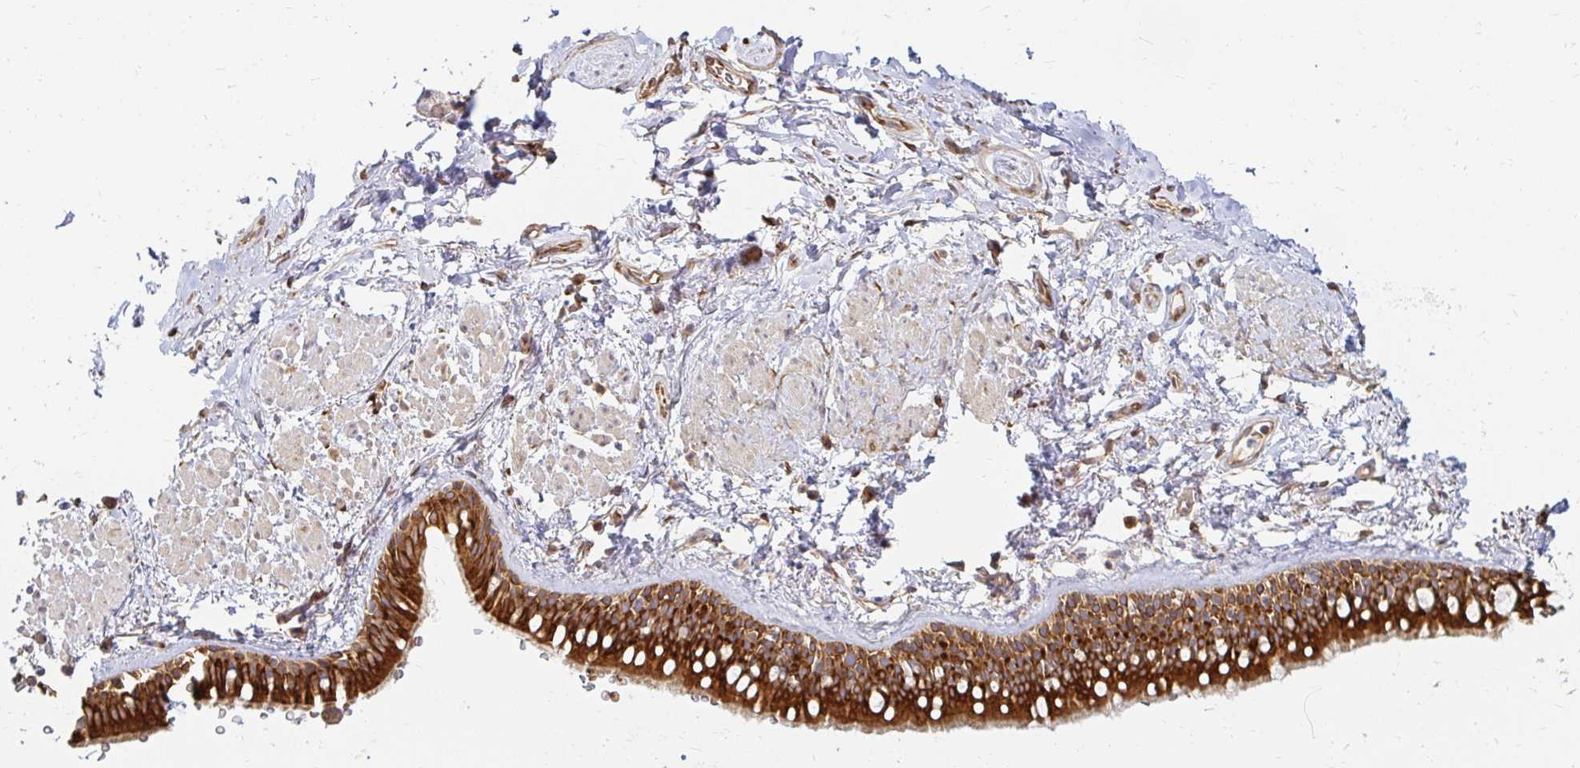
{"staining": {"intensity": "strong", "quantity": "25%-75%", "location": "cytoplasmic/membranous"}, "tissue": "bronchus", "cell_type": "Respiratory epithelial cells", "image_type": "normal", "snomed": [{"axis": "morphology", "description": "Normal tissue, NOS"}, {"axis": "topography", "description": "Lymph node"}, {"axis": "topography", "description": "Cartilage tissue"}, {"axis": "topography", "description": "Bronchus"}], "caption": "An image of bronchus stained for a protein exhibits strong cytoplasmic/membranous brown staining in respiratory epithelial cells.", "gene": "CAST", "patient": {"sex": "female", "age": 70}}